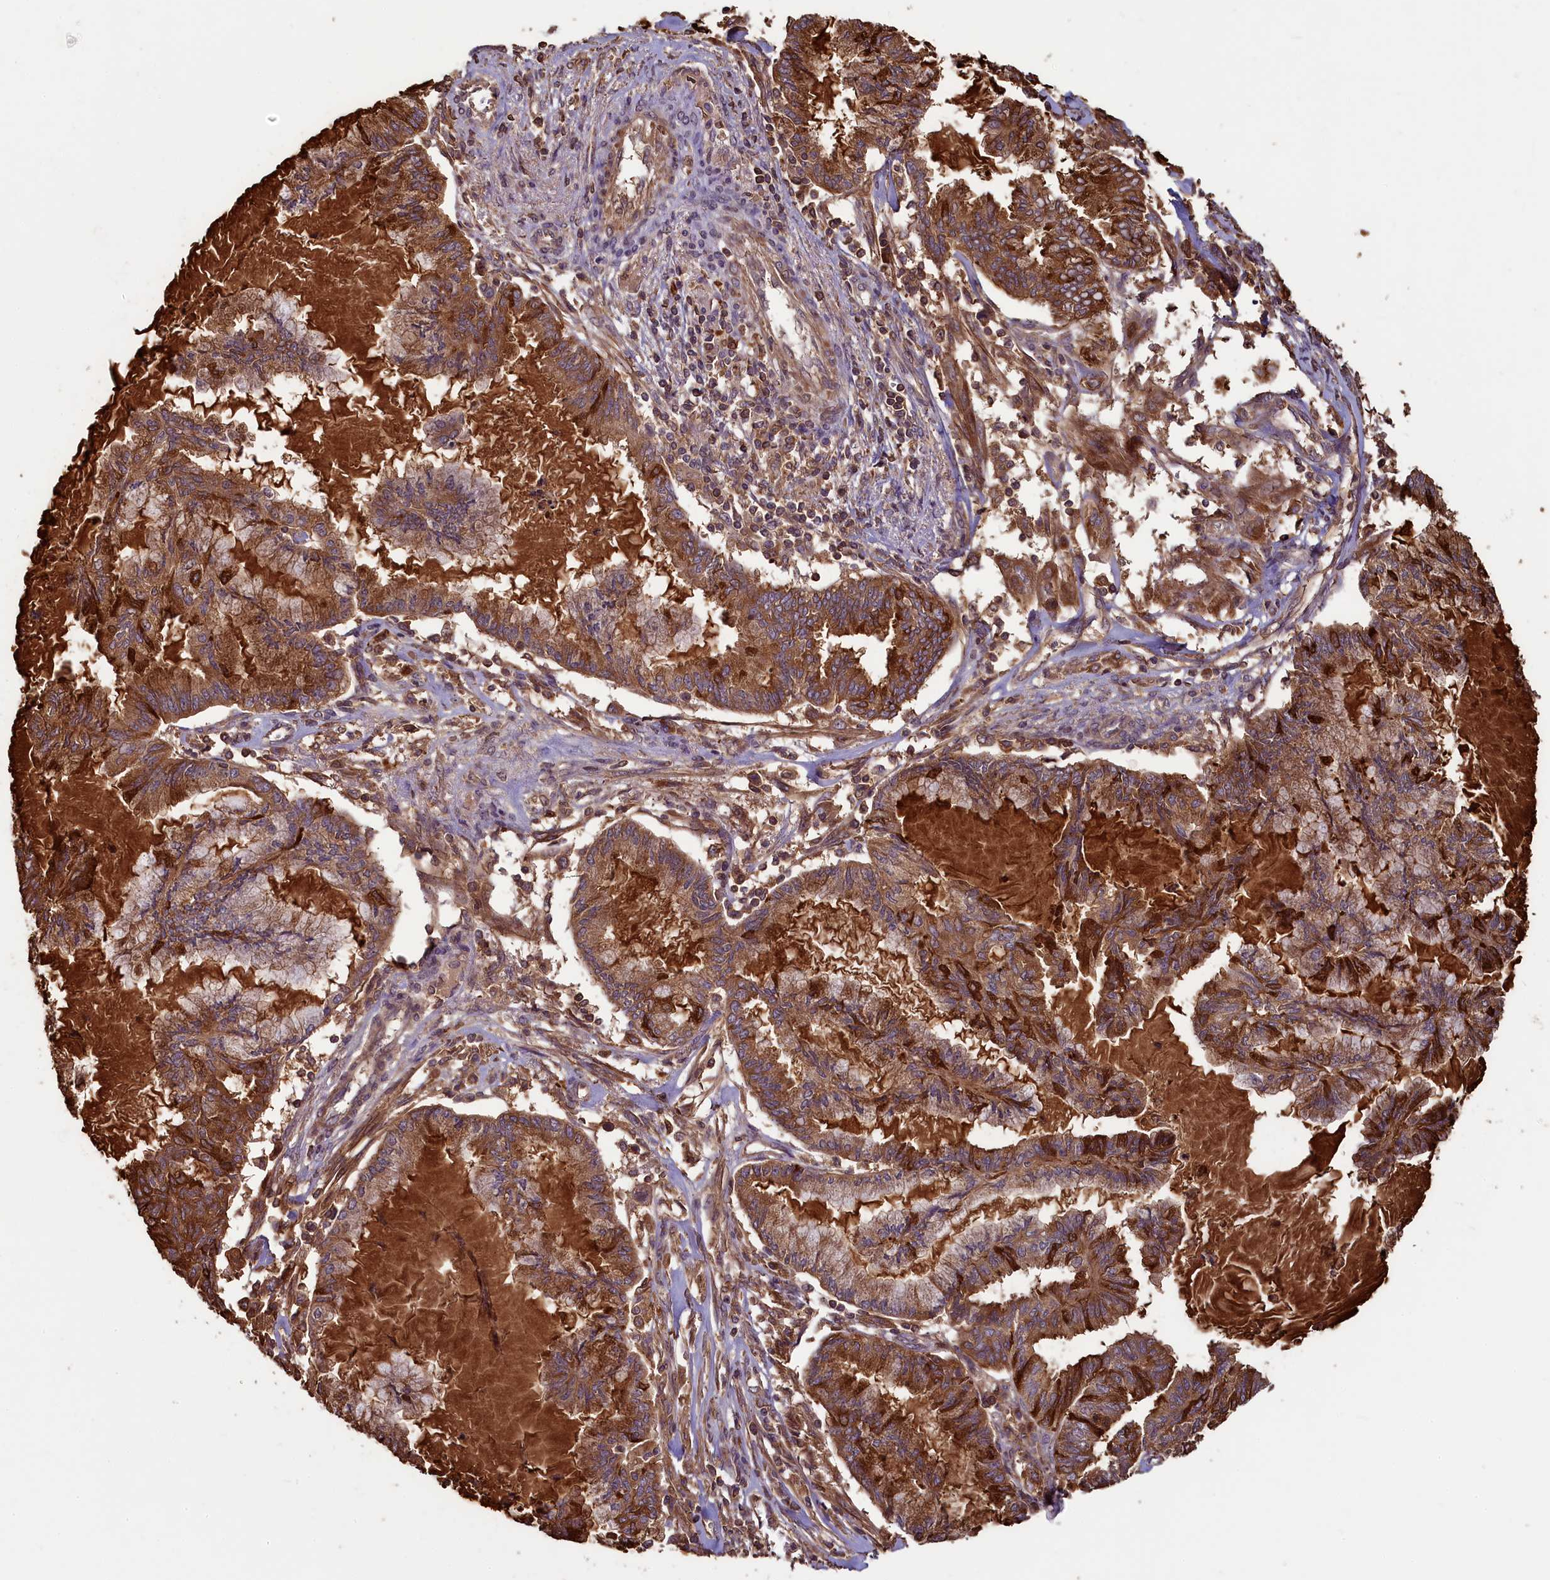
{"staining": {"intensity": "strong", "quantity": ">75%", "location": "cytoplasmic/membranous"}, "tissue": "endometrial cancer", "cell_type": "Tumor cells", "image_type": "cancer", "snomed": [{"axis": "morphology", "description": "Adenocarcinoma, NOS"}, {"axis": "topography", "description": "Endometrium"}], "caption": "Human endometrial cancer (adenocarcinoma) stained with a protein marker shows strong staining in tumor cells.", "gene": "NUDT6", "patient": {"sex": "female", "age": 86}}